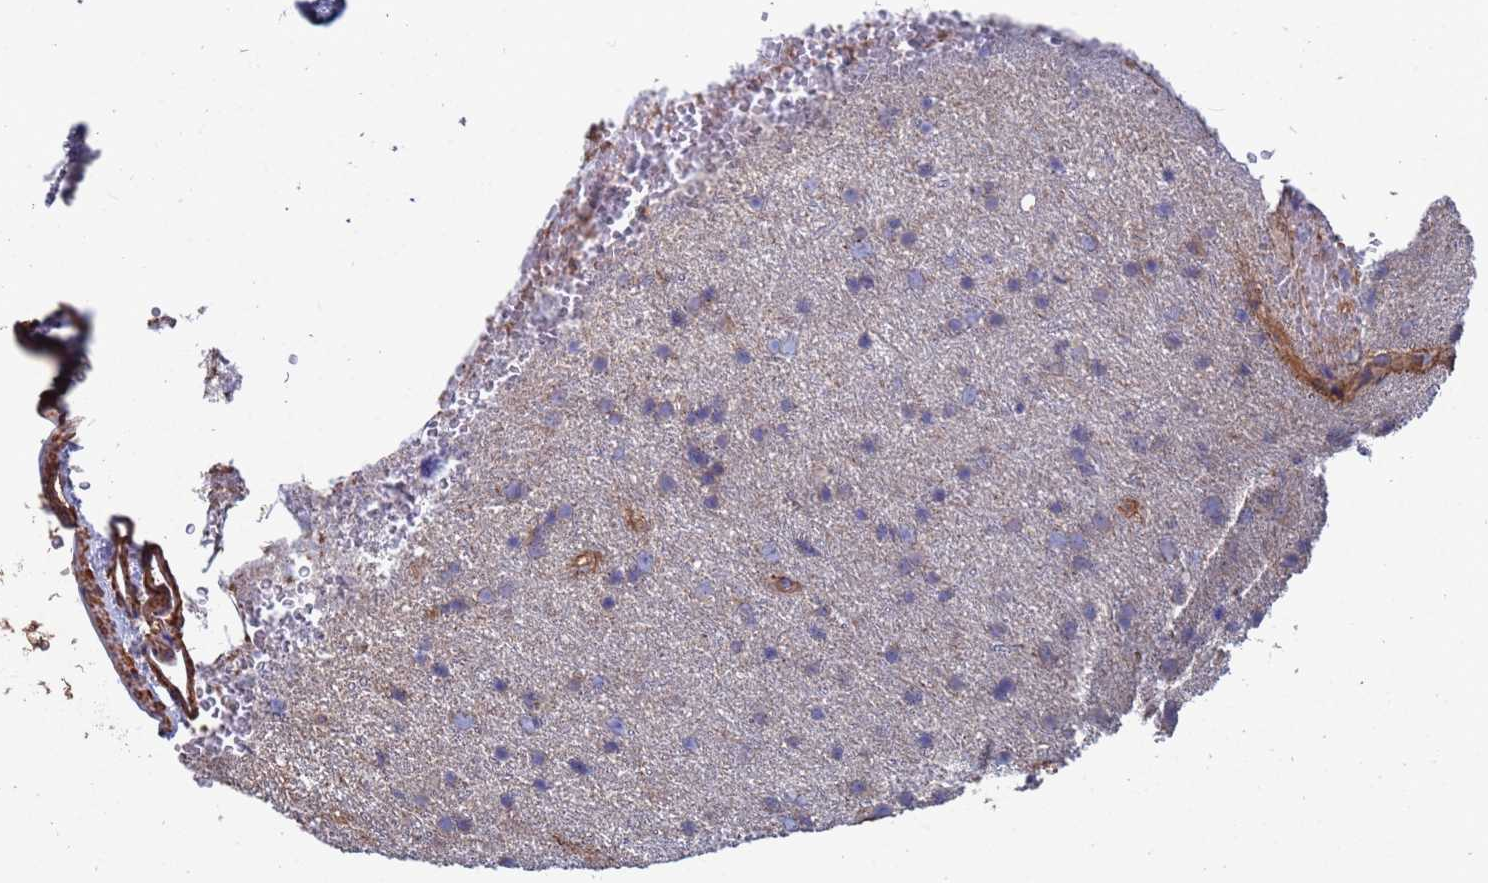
{"staining": {"intensity": "negative", "quantity": "none", "location": "none"}, "tissue": "glioma", "cell_type": "Tumor cells", "image_type": "cancer", "snomed": [{"axis": "morphology", "description": "Glioma, malignant, Low grade"}, {"axis": "topography", "description": "Cerebral cortex"}], "caption": "A high-resolution photomicrograph shows immunohistochemistry staining of glioma, which shows no significant positivity in tumor cells.", "gene": "PYCR1", "patient": {"sex": "female", "age": 39}}